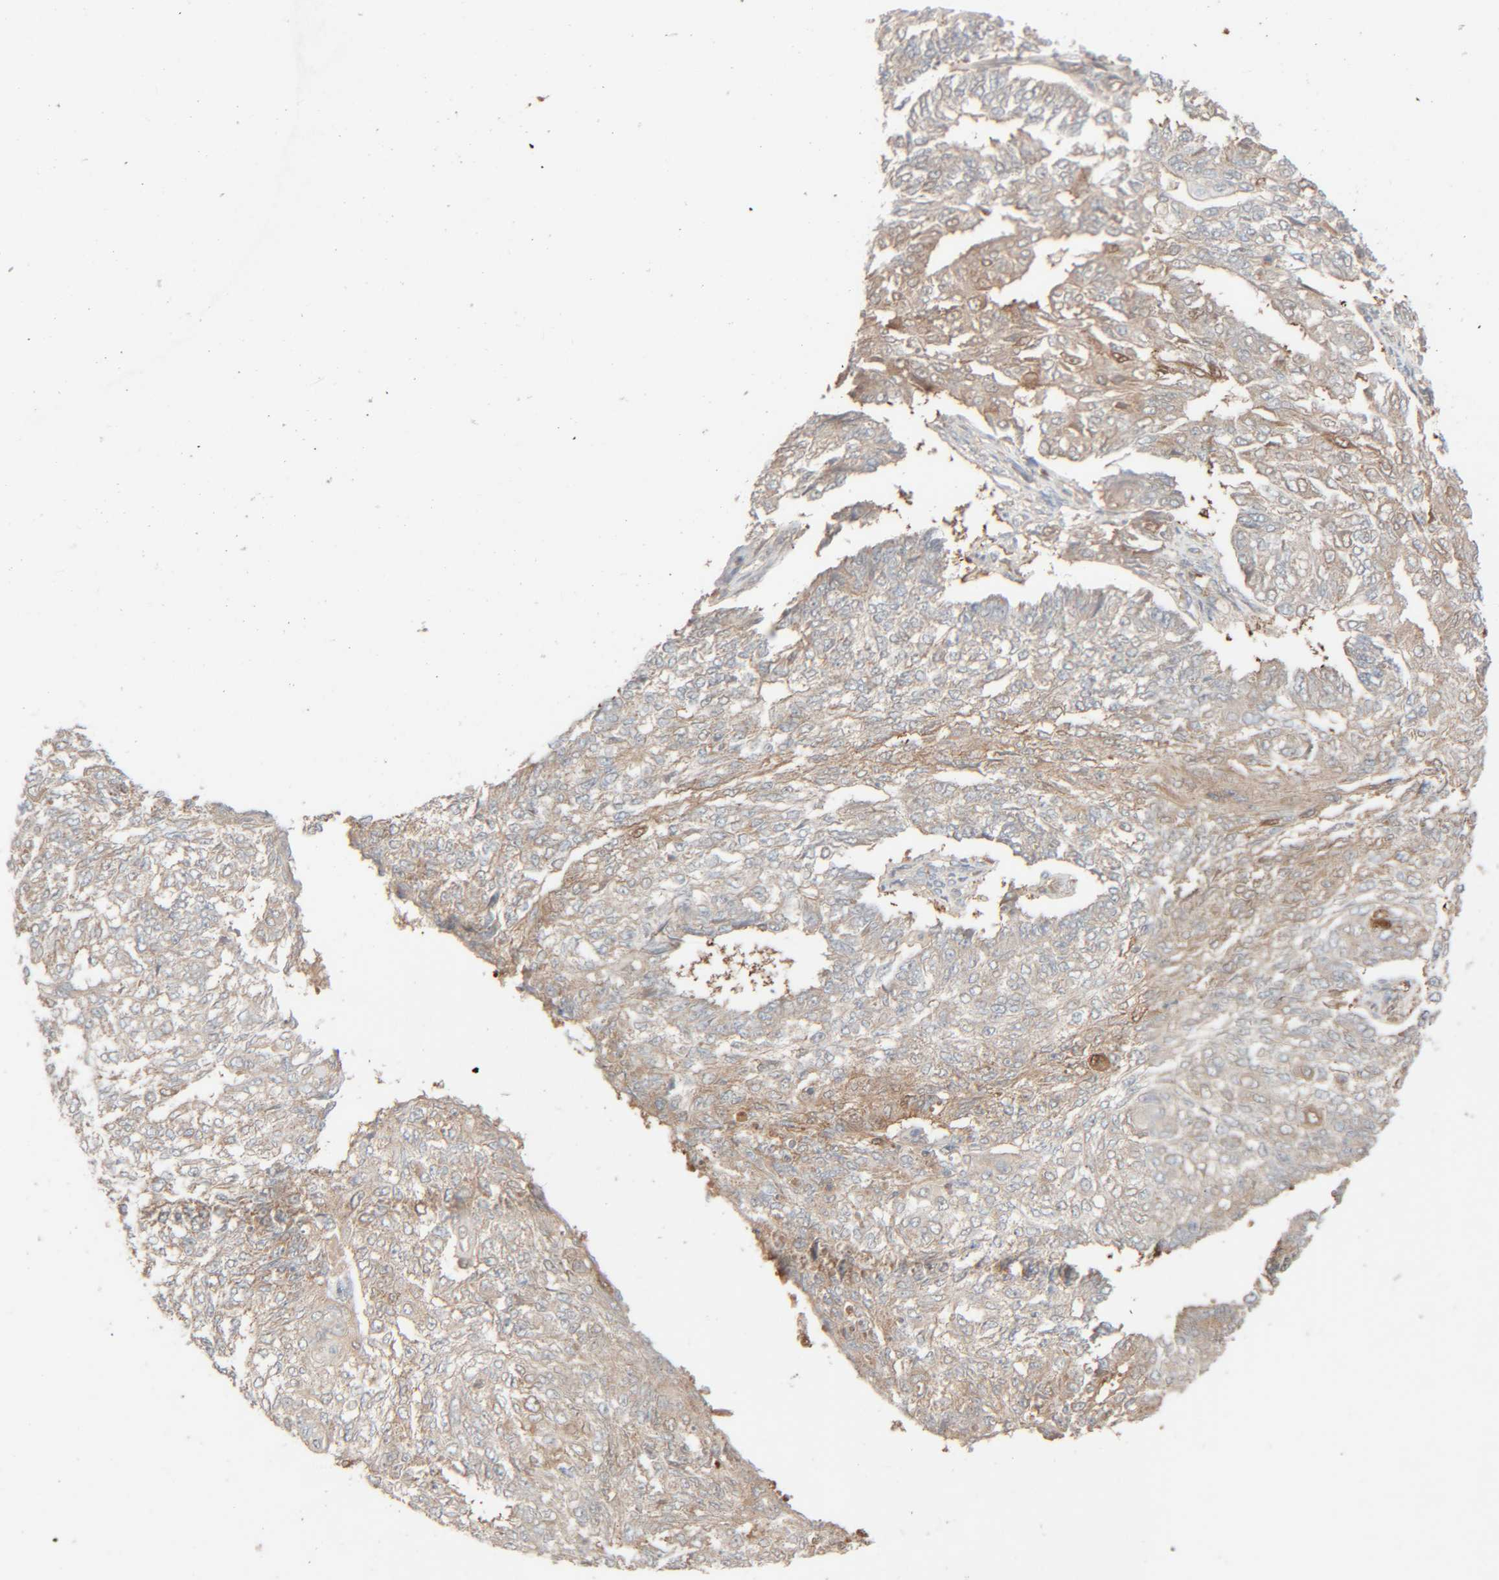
{"staining": {"intensity": "weak", "quantity": "25%-75%", "location": "cytoplasmic/membranous"}, "tissue": "endometrial cancer", "cell_type": "Tumor cells", "image_type": "cancer", "snomed": [{"axis": "morphology", "description": "Adenocarcinoma, NOS"}, {"axis": "topography", "description": "Endometrium"}], "caption": "This image reveals IHC staining of endometrial cancer, with low weak cytoplasmic/membranous expression in approximately 25%-75% of tumor cells.", "gene": "TMEM192", "patient": {"sex": "female", "age": 32}}